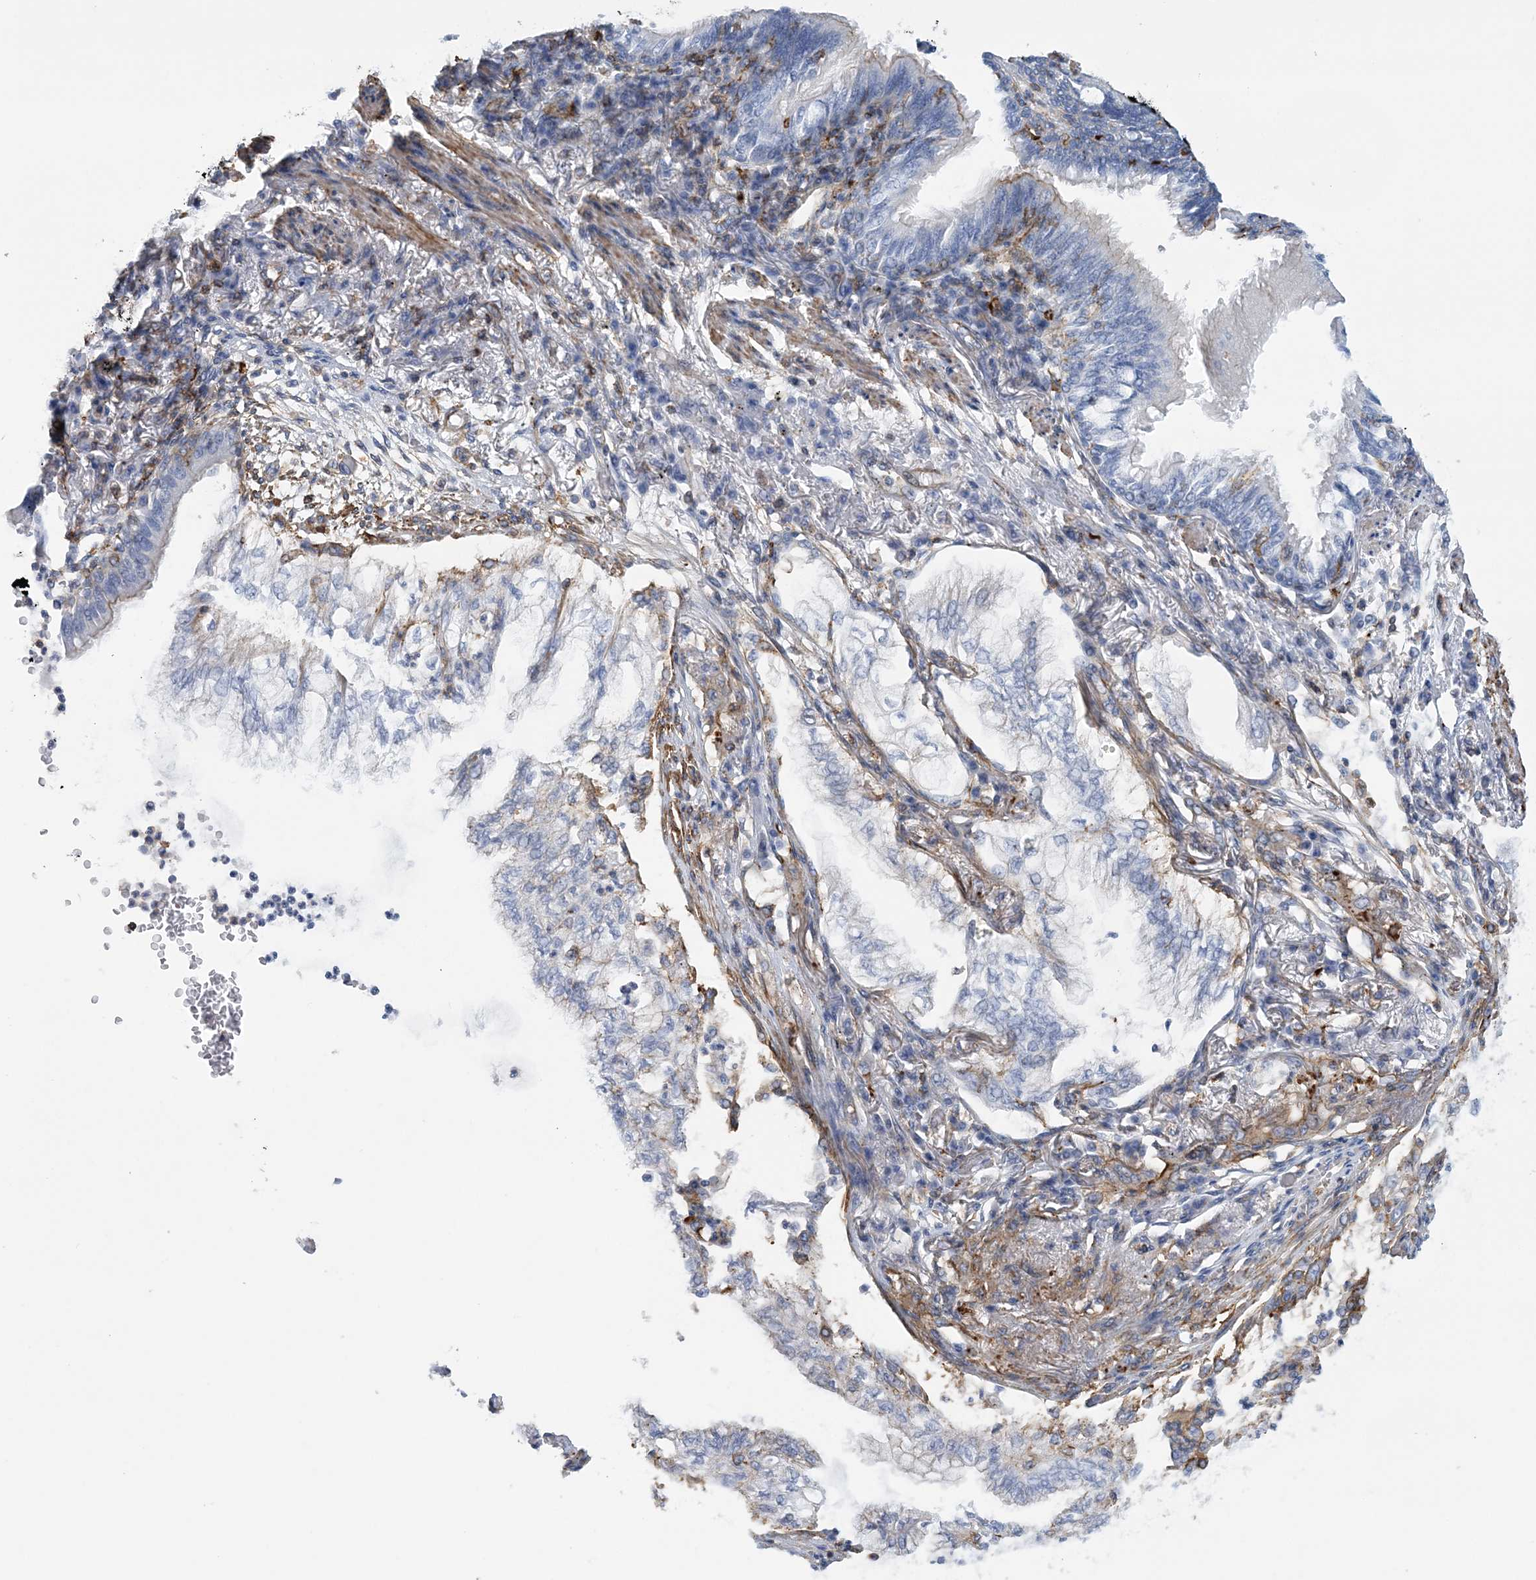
{"staining": {"intensity": "negative", "quantity": "none", "location": "none"}, "tissue": "lung cancer", "cell_type": "Tumor cells", "image_type": "cancer", "snomed": [{"axis": "morphology", "description": "Adenocarcinoma, NOS"}, {"axis": "topography", "description": "Lung"}], "caption": "Tumor cells are negative for brown protein staining in lung adenocarcinoma.", "gene": "C11orf21", "patient": {"sex": "female", "age": 70}}